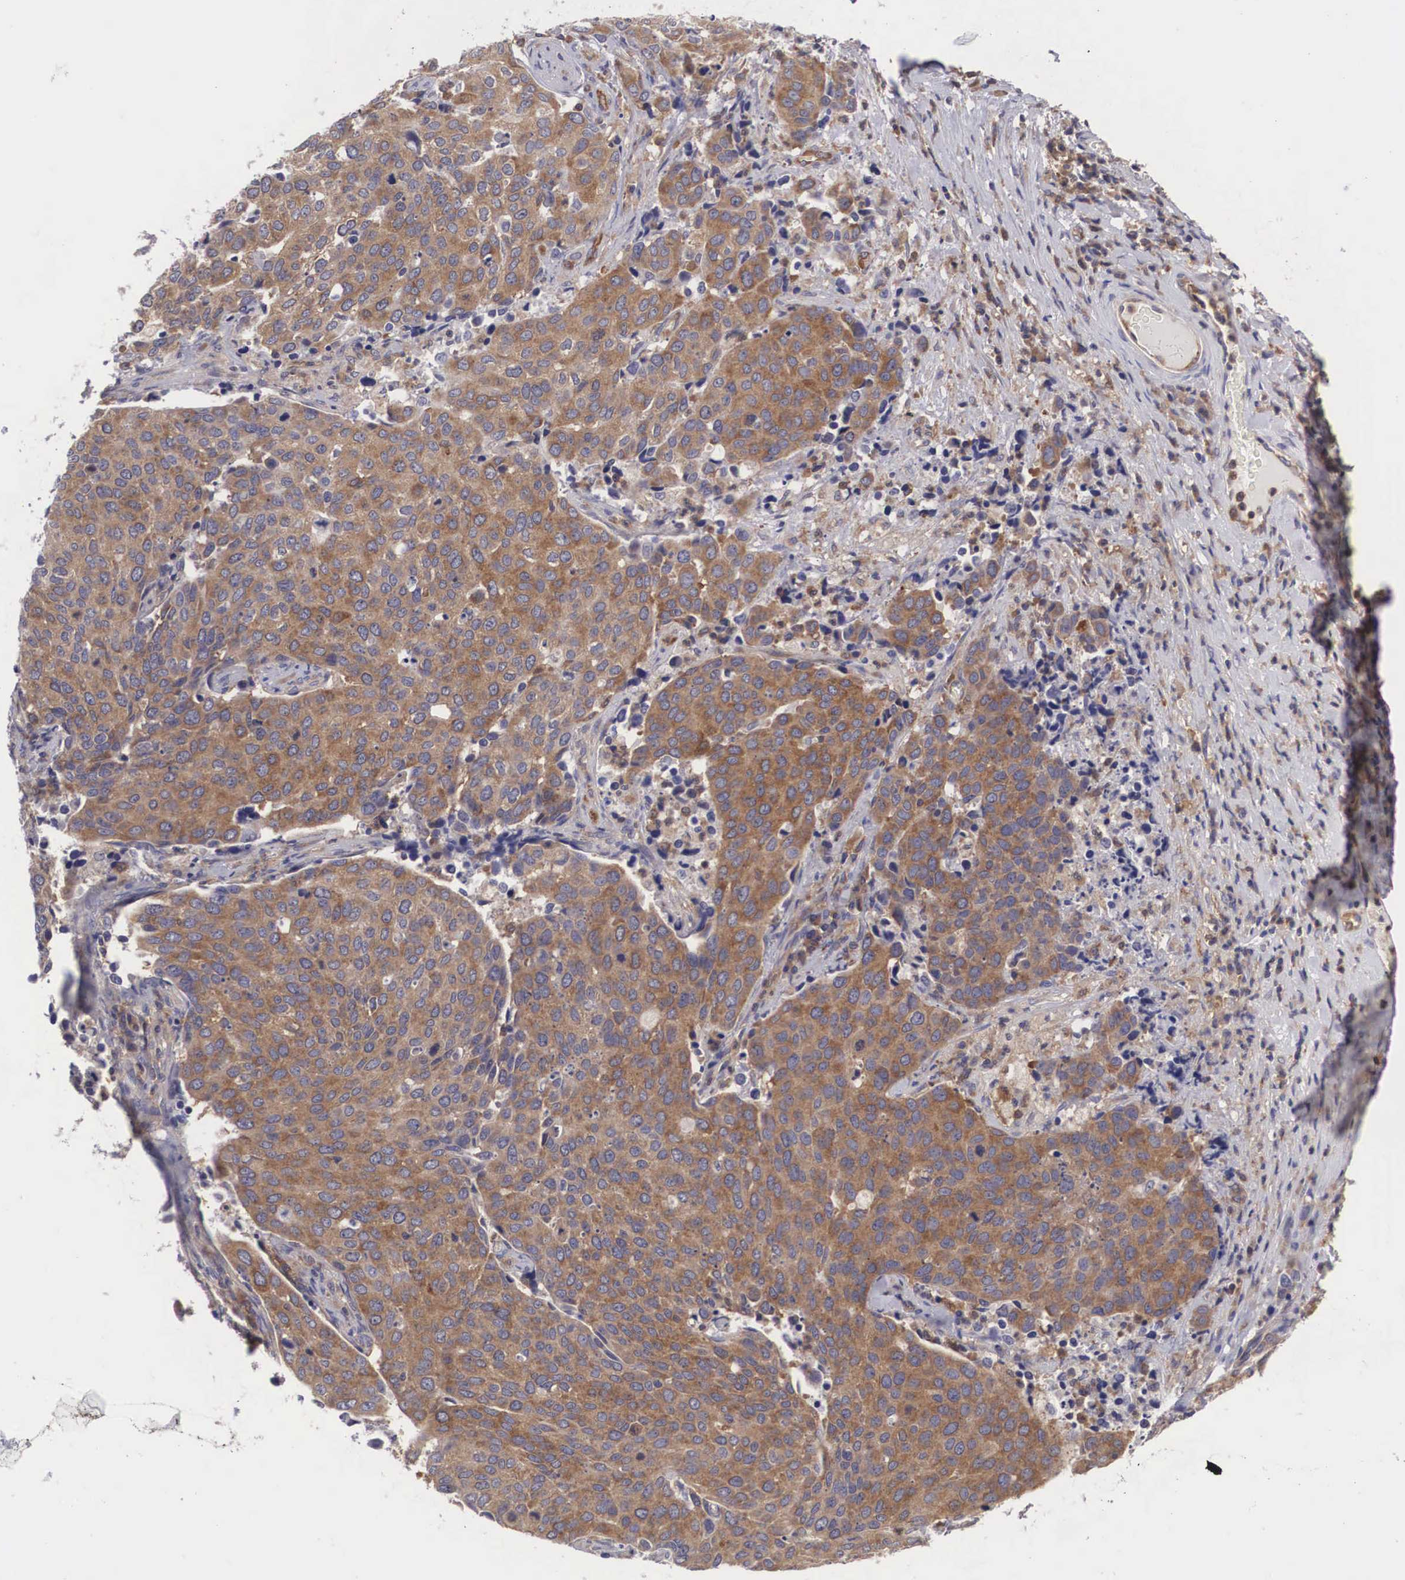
{"staining": {"intensity": "moderate", "quantity": ">75%", "location": "cytoplasmic/membranous"}, "tissue": "cervical cancer", "cell_type": "Tumor cells", "image_type": "cancer", "snomed": [{"axis": "morphology", "description": "Squamous cell carcinoma, NOS"}, {"axis": "topography", "description": "Cervix"}], "caption": "Protein expression analysis of cervical cancer (squamous cell carcinoma) displays moderate cytoplasmic/membranous expression in about >75% of tumor cells.", "gene": "GRIPAP1", "patient": {"sex": "female", "age": 54}}